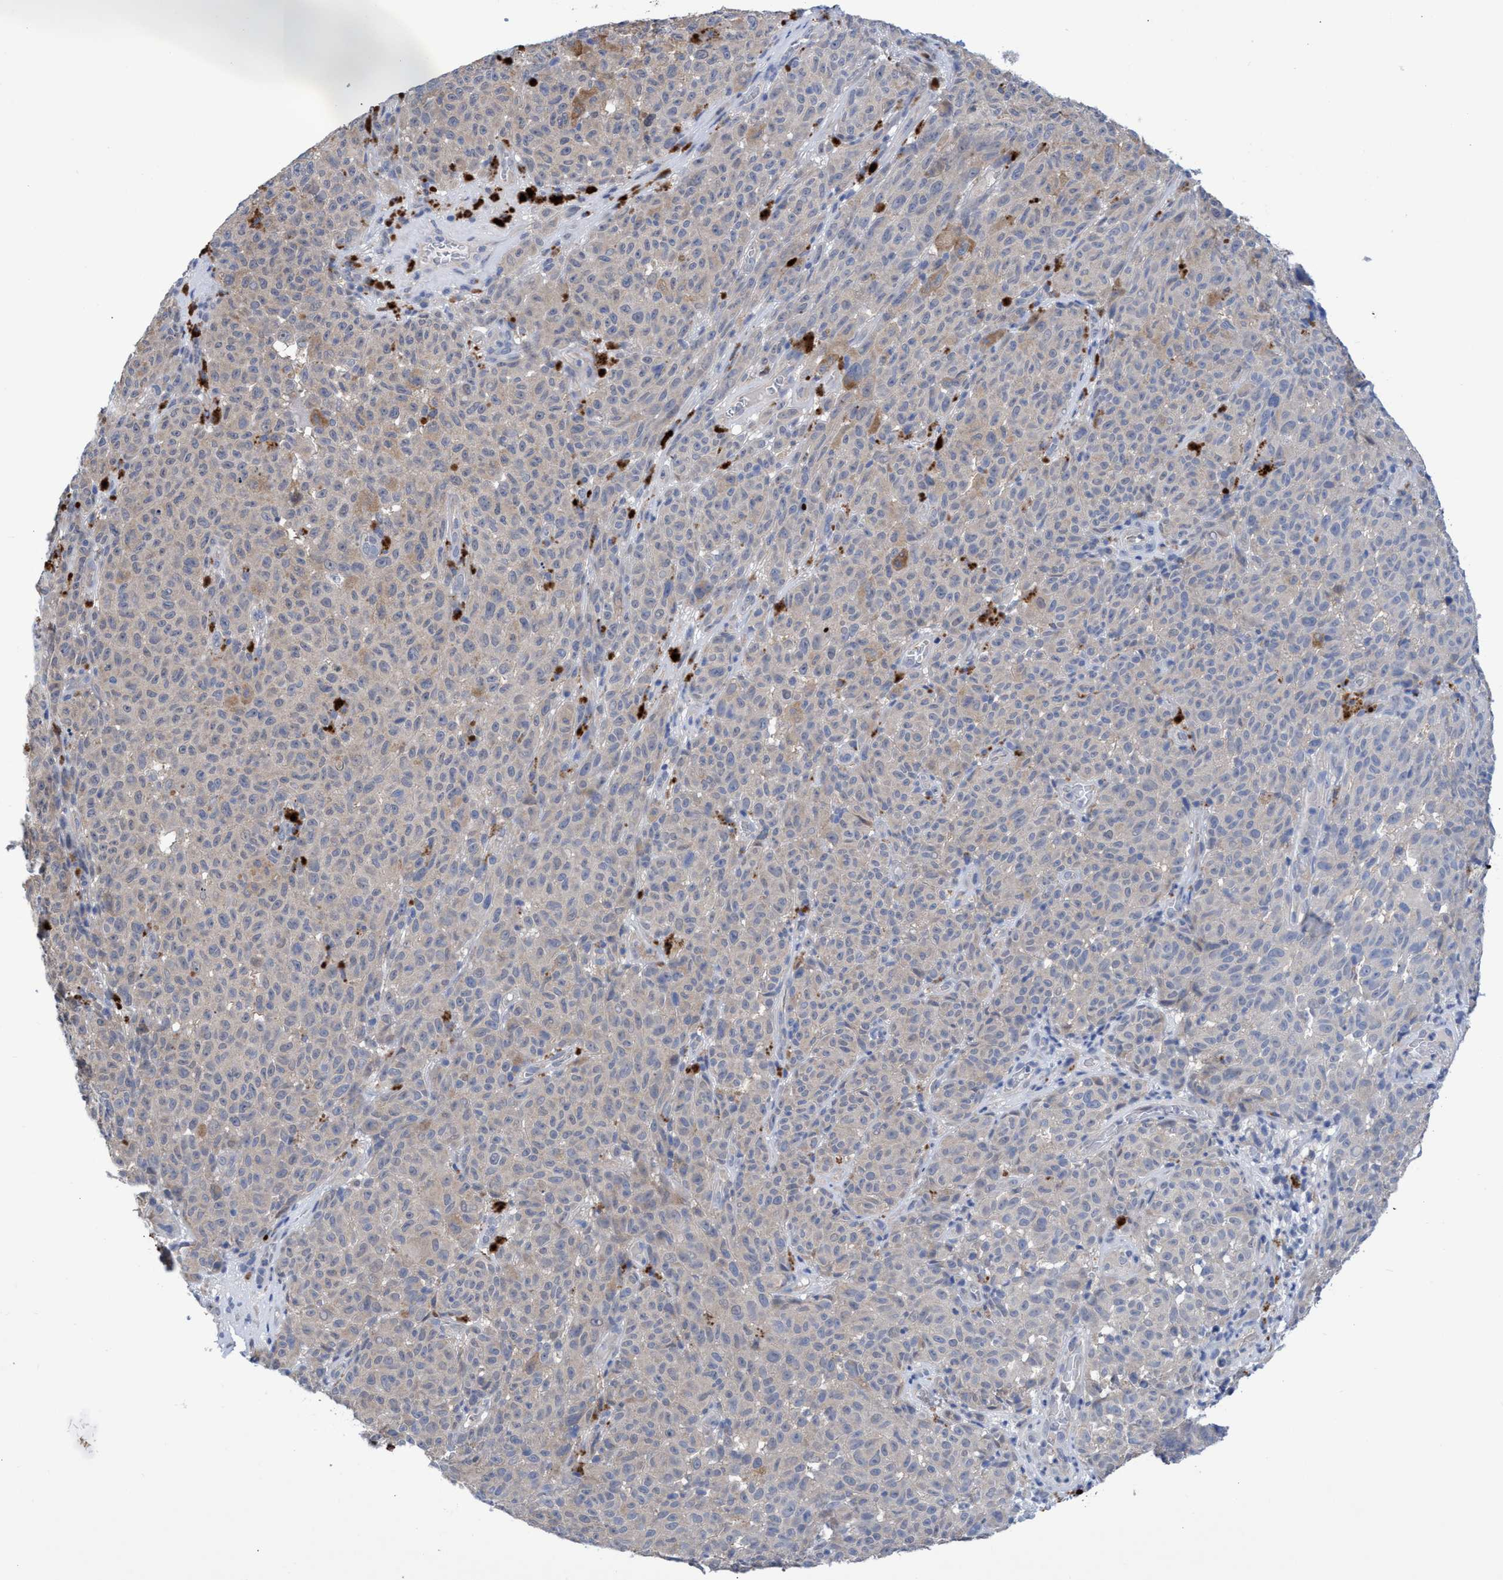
{"staining": {"intensity": "negative", "quantity": "none", "location": "none"}, "tissue": "melanoma", "cell_type": "Tumor cells", "image_type": "cancer", "snomed": [{"axis": "morphology", "description": "Malignant melanoma, NOS"}, {"axis": "topography", "description": "Skin"}], "caption": "Malignant melanoma was stained to show a protein in brown. There is no significant expression in tumor cells. (Stains: DAB (3,3'-diaminobenzidine) immunohistochemistry with hematoxylin counter stain, Microscopy: brightfield microscopy at high magnification).", "gene": "SVEP1", "patient": {"sex": "female", "age": 82}}